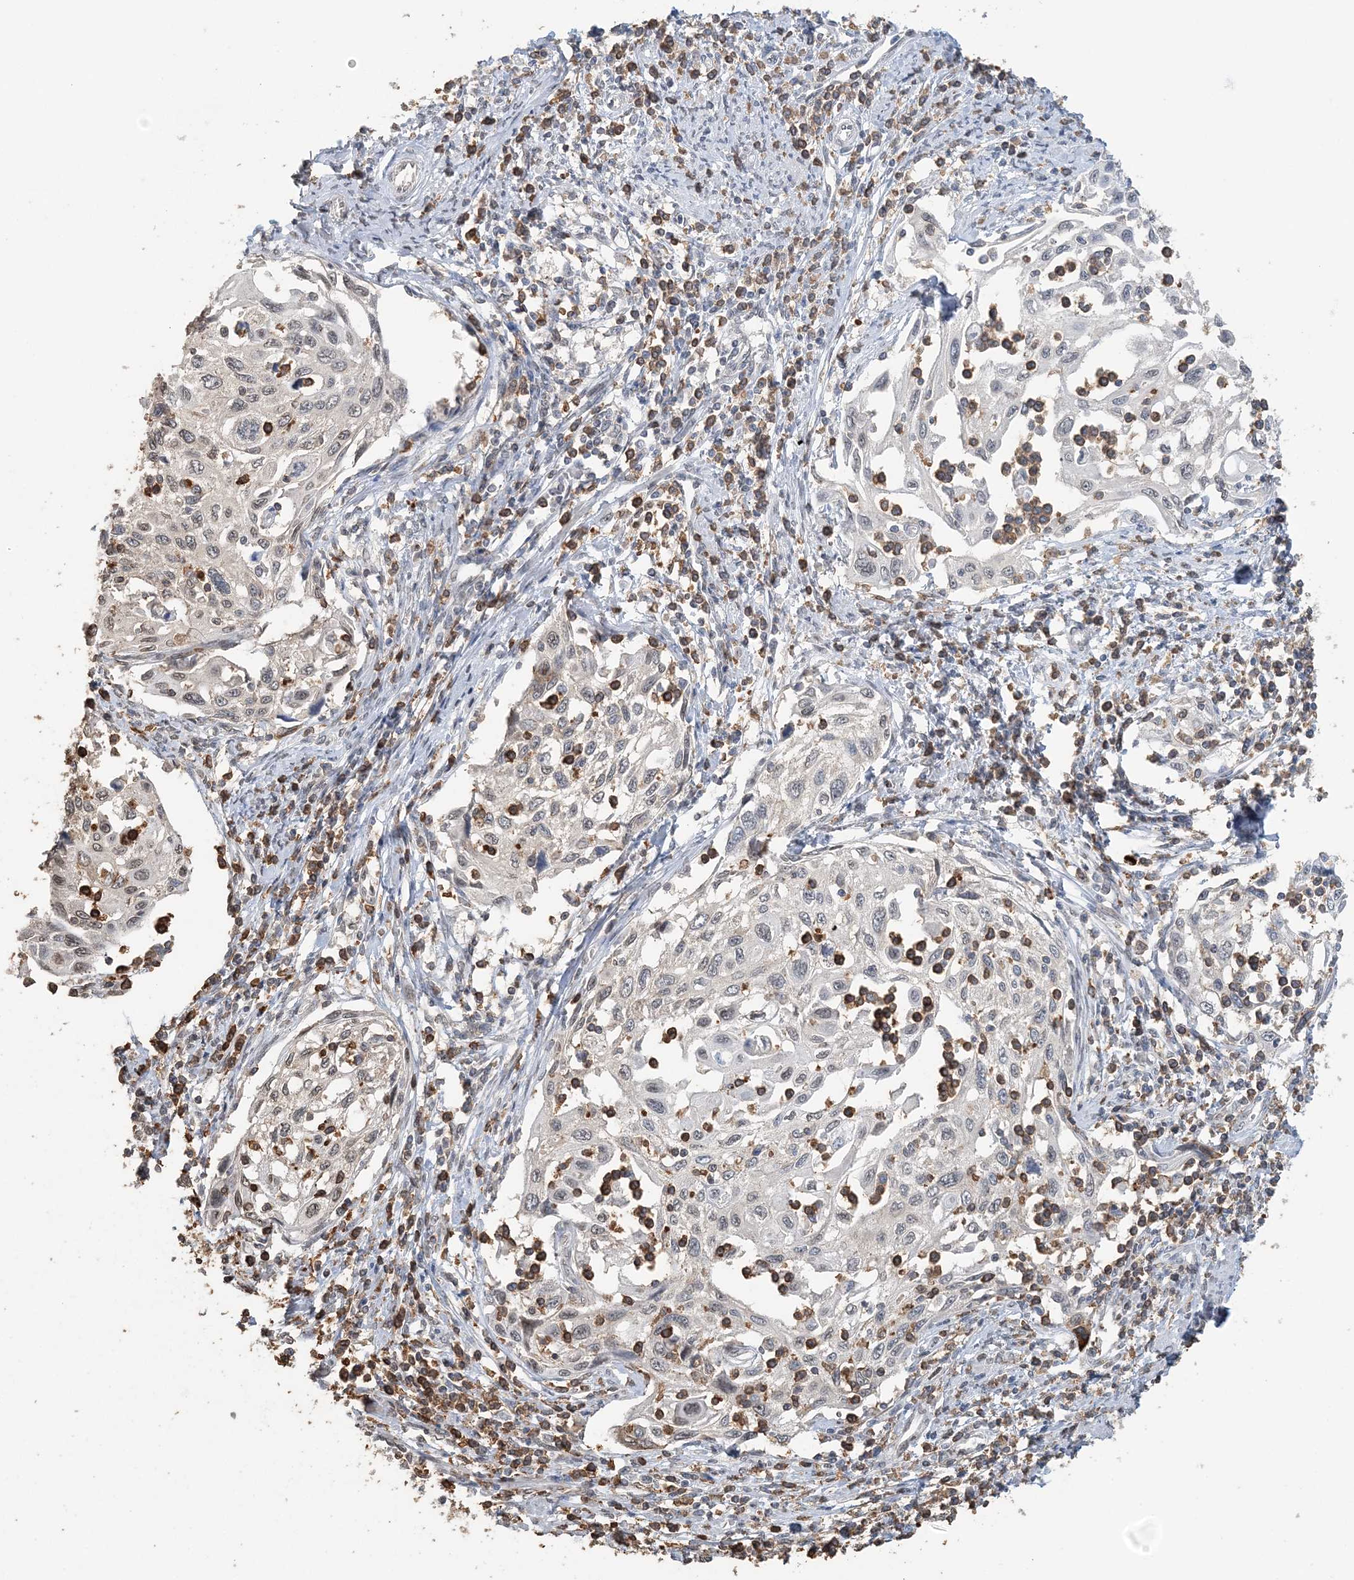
{"staining": {"intensity": "negative", "quantity": "none", "location": "none"}, "tissue": "cervical cancer", "cell_type": "Tumor cells", "image_type": "cancer", "snomed": [{"axis": "morphology", "description": "Squamous cell carcinoma, NOS"}, {"axis": "topography", "description": "Cervix"}], "caption": "Immunohistochemical staining of human cervical squamous cell carcinoma displays no significant staining in tumor cells. (DAB immunohistochemistry (IHC), high magnification).", "gene": "FAM110A", "patient": {"sex": "female", "age": 70}}